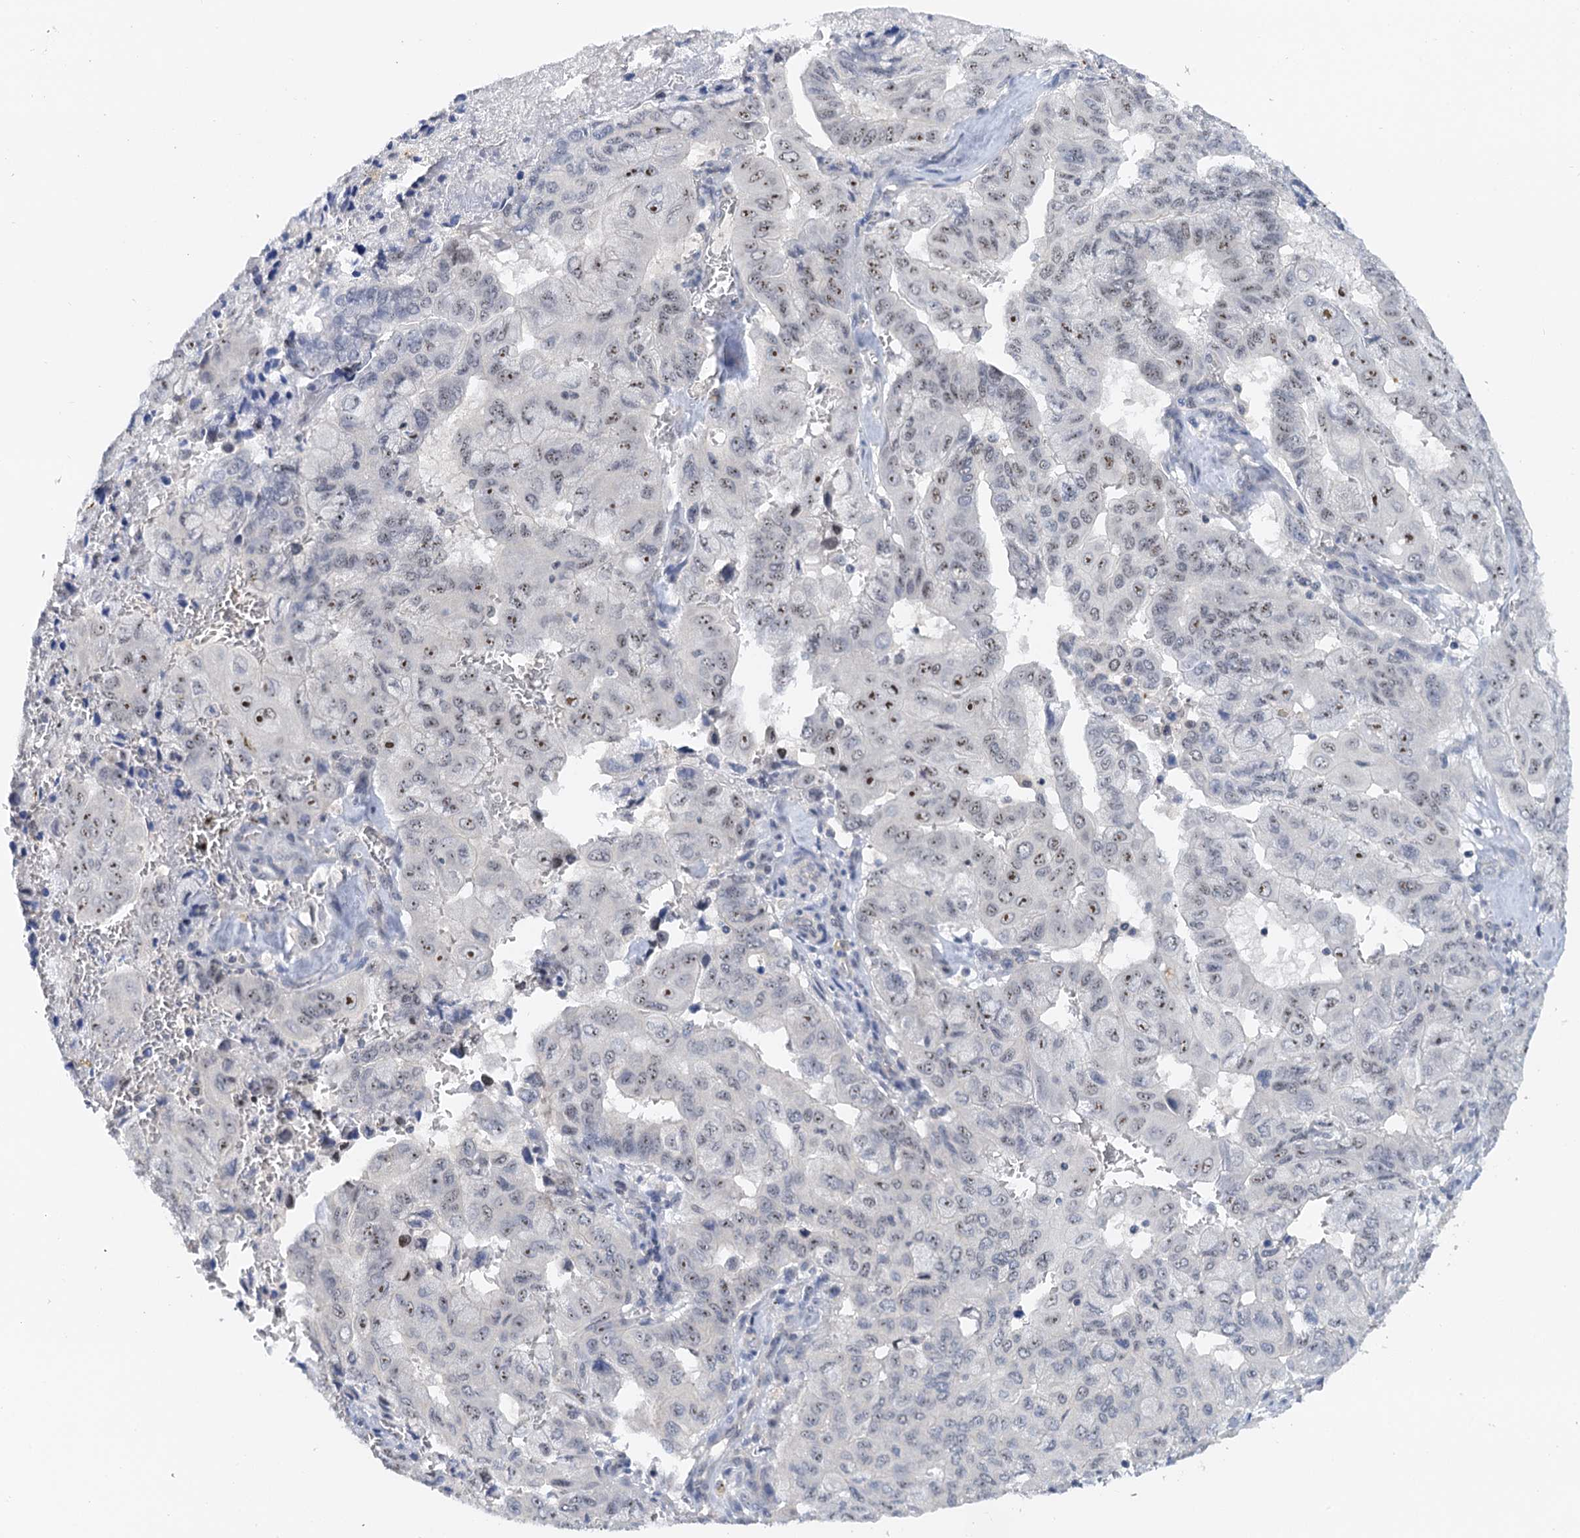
{"staining": {"intensity": "weak", "quantity": "25%-75%", "location": "nuclear"}, "tissue": "pancreatic cancer", "cell_type": "Tumor cells", "image_type": "cancer", "snomed": [{"axis": "morphology", "description": "Adenocarcinoma, NOS"}, {"axis": "topography", "description": "Pancreas"}], "caption": "Protein analysis of pancreatic cancer (adenocarcinoma) tissue shows weak nuclear staining in approximately 25%-75% of tumor cells.", "gene": "NOP2", "patient": {"sex": "male", "age": 51}}